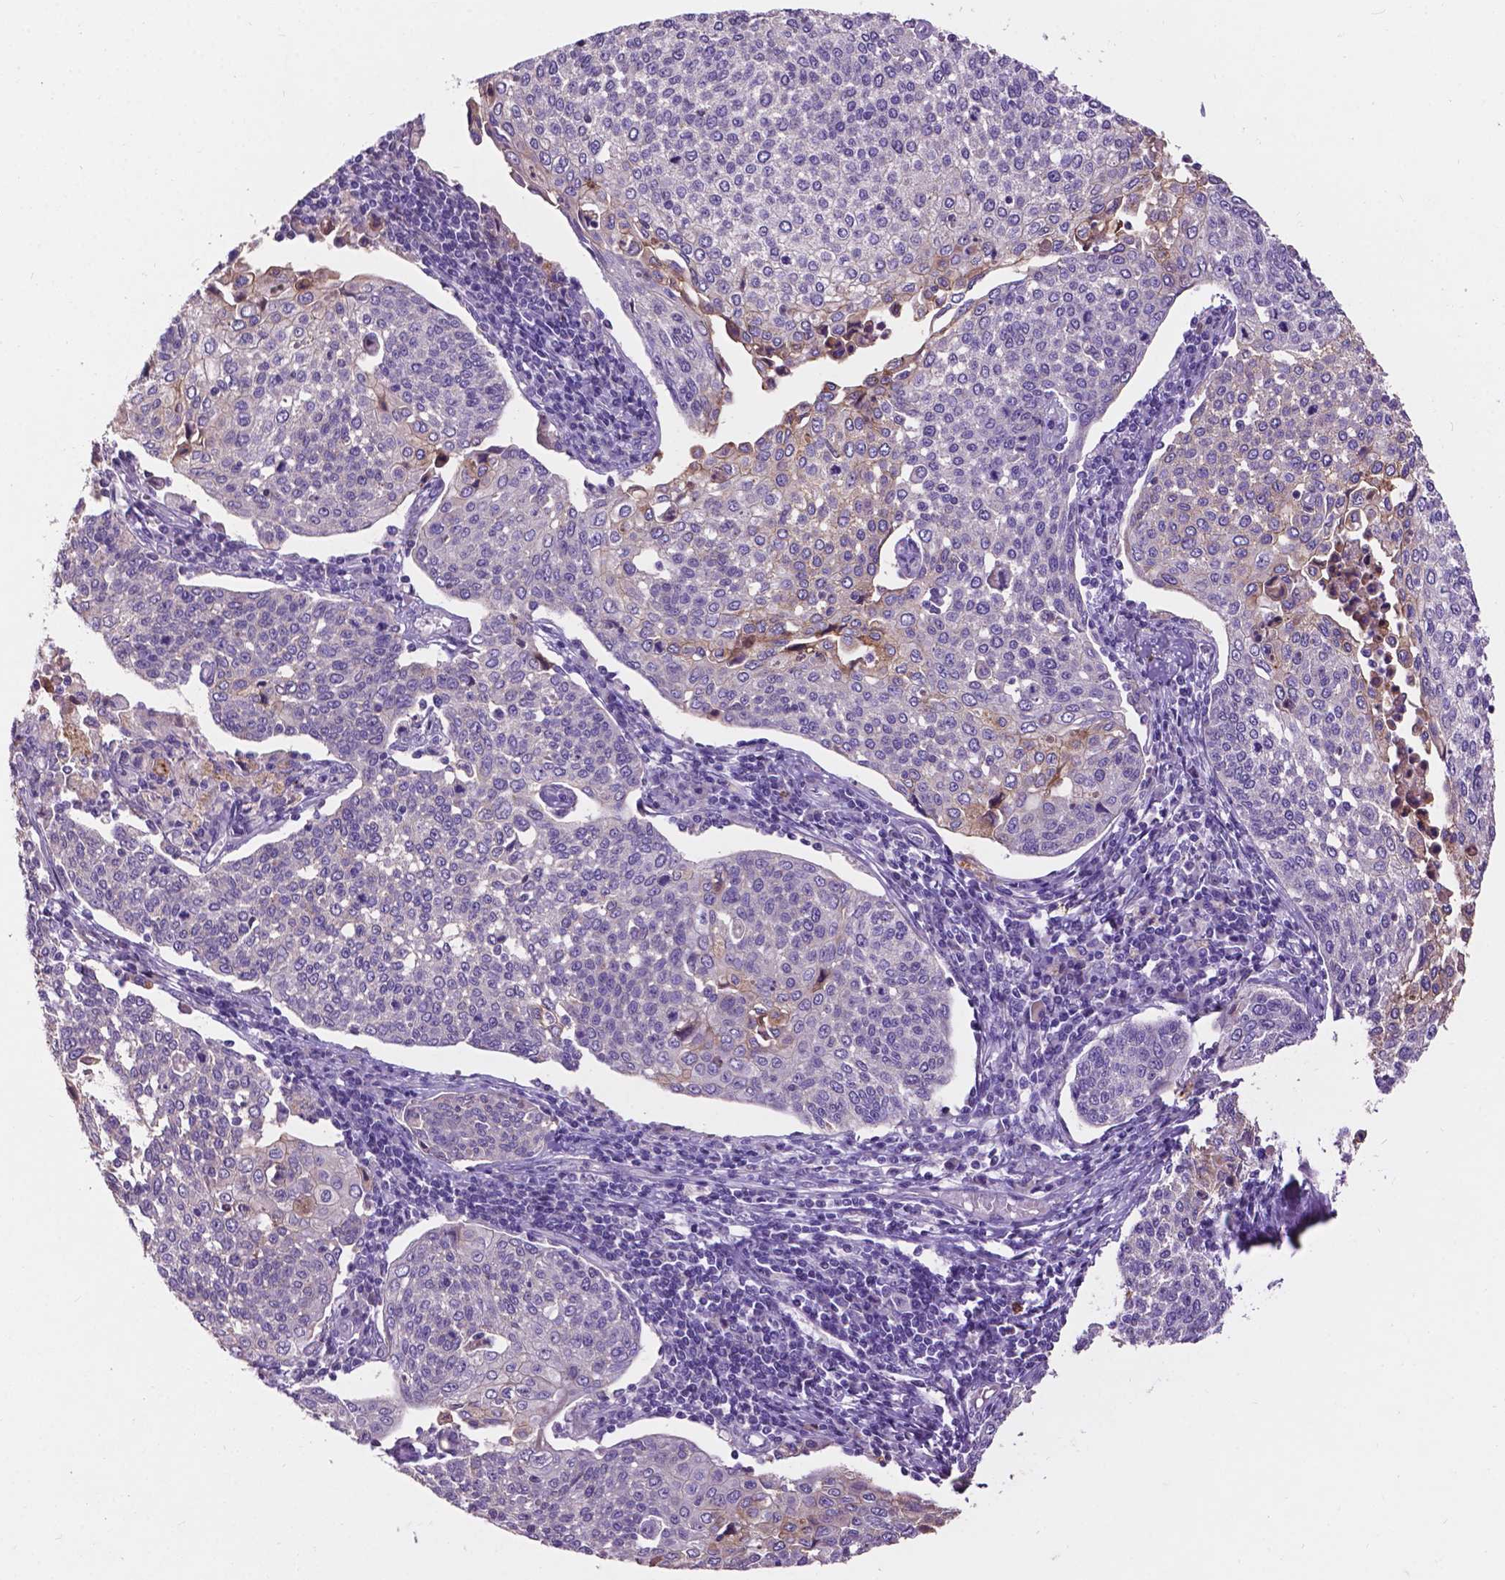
{"staining": {"intensity": "negative", "quantity": "none", "location": "none"}, "tissue": "cervical cancer", "cell_type": "Tumor cells", "image_type": "cancer", "snomed": [{"axis": "morphology", "description": "Squamous cell carcinoma, NOS"}, {"axis": "topography", "description": "Cervix"}], "caption": "This is a photomicrograph of immunohistochemistry (IHC) staining of squamous cell carcinoma (cervical), which shows no staining in tumor cells. (DAB immunohistochemistry, high magnification).", "gene": "PLSCR1", "patient": {"sex": "female", "age": 34}}